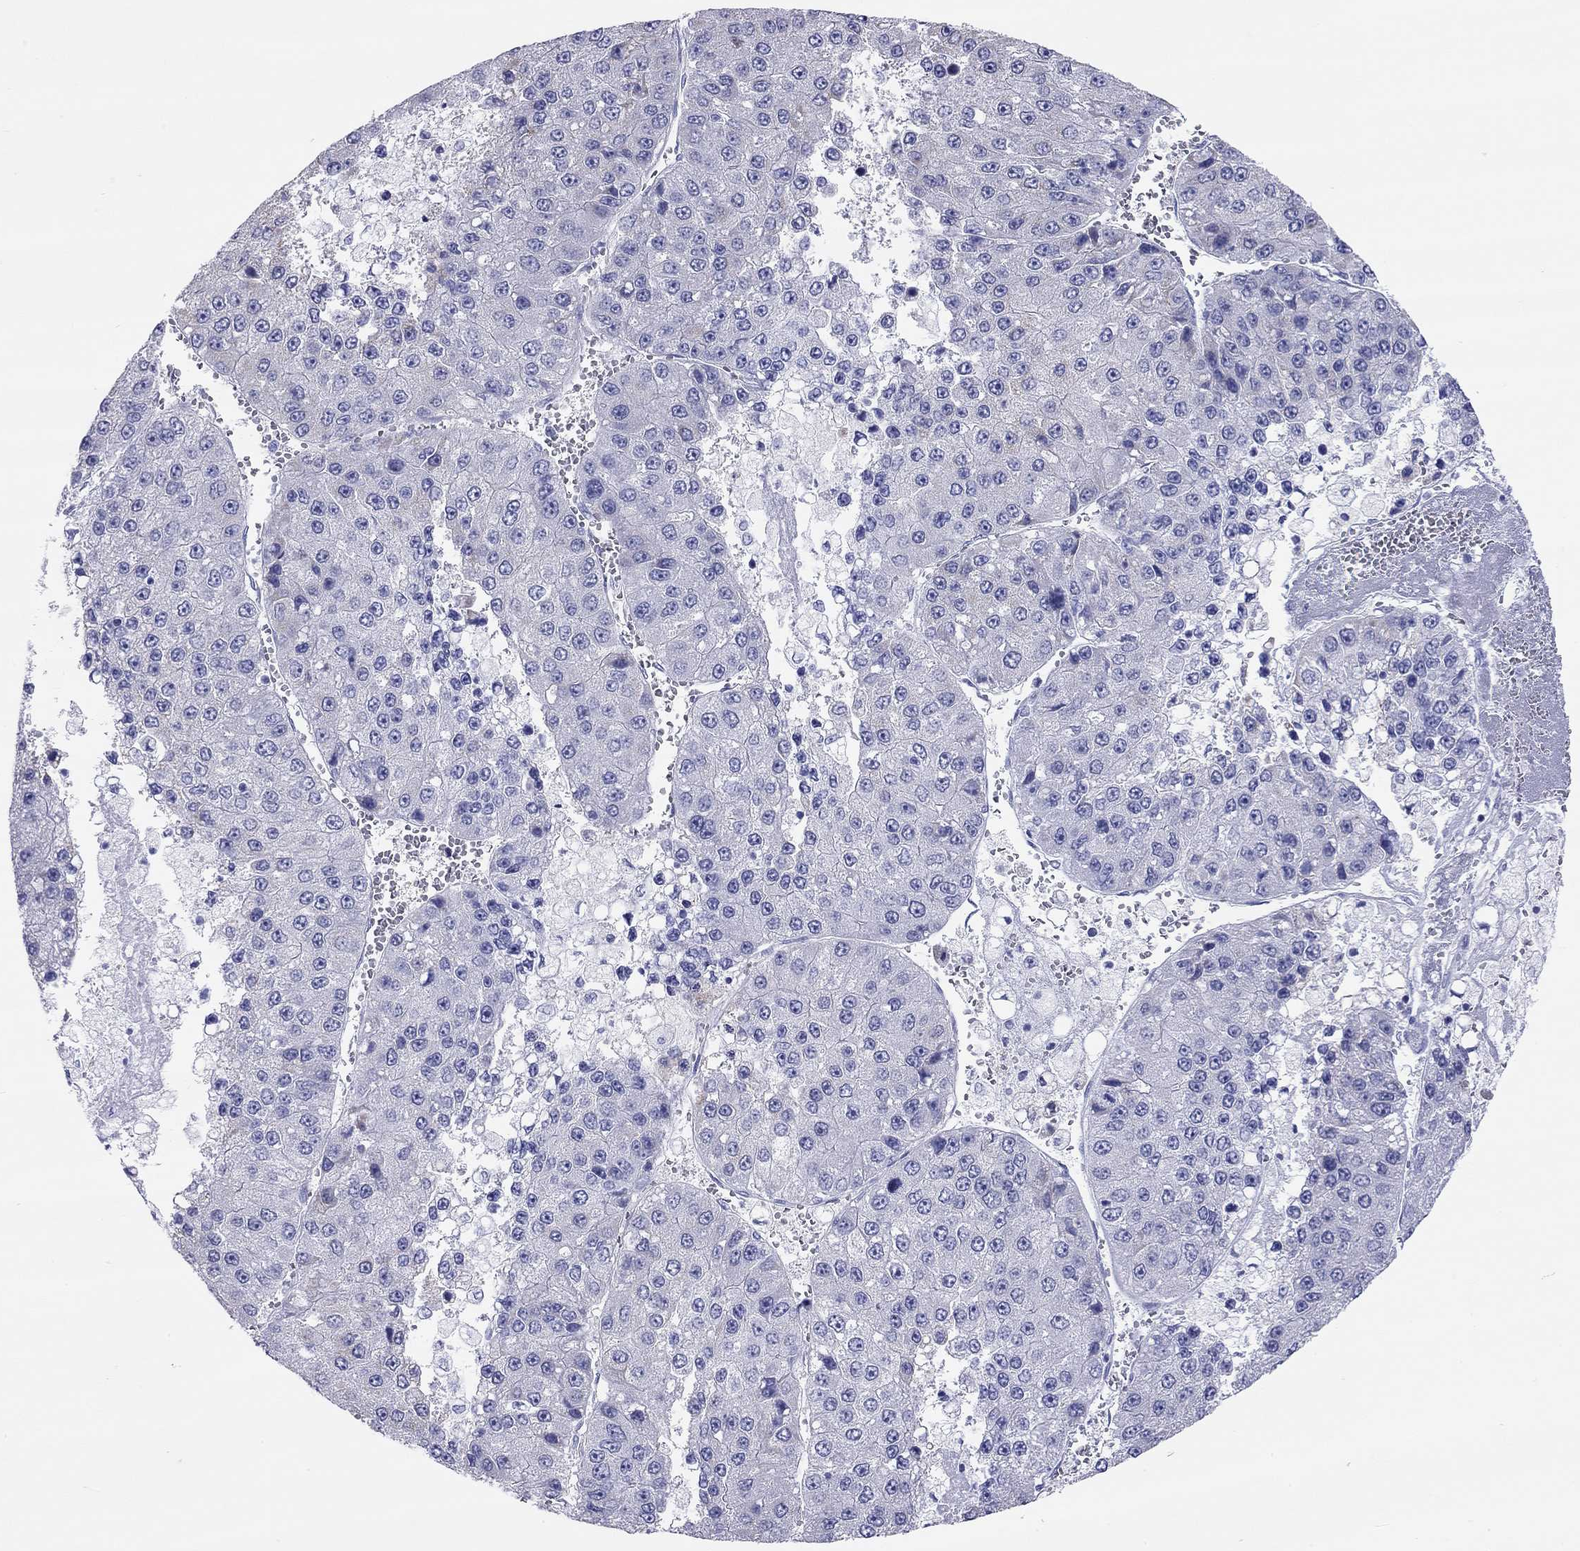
{"staining": {"intensity": "negative", "quantity": "none", "location": "none"}, "tissue": "liver cancer", "cell_type": "Tumor cells", "image_type": "cancer", "snomed": [{"axis": "morphology", "description": "Carcinoma, Hepatocellular, NOS"}, {"axis": "topography", "description": "Liver"}], "caption": "Tumor cells are negative for protein expression in human liver cancer.", "gene": "DPY19L2", "patient": {"sex": "female", "age": 73}}